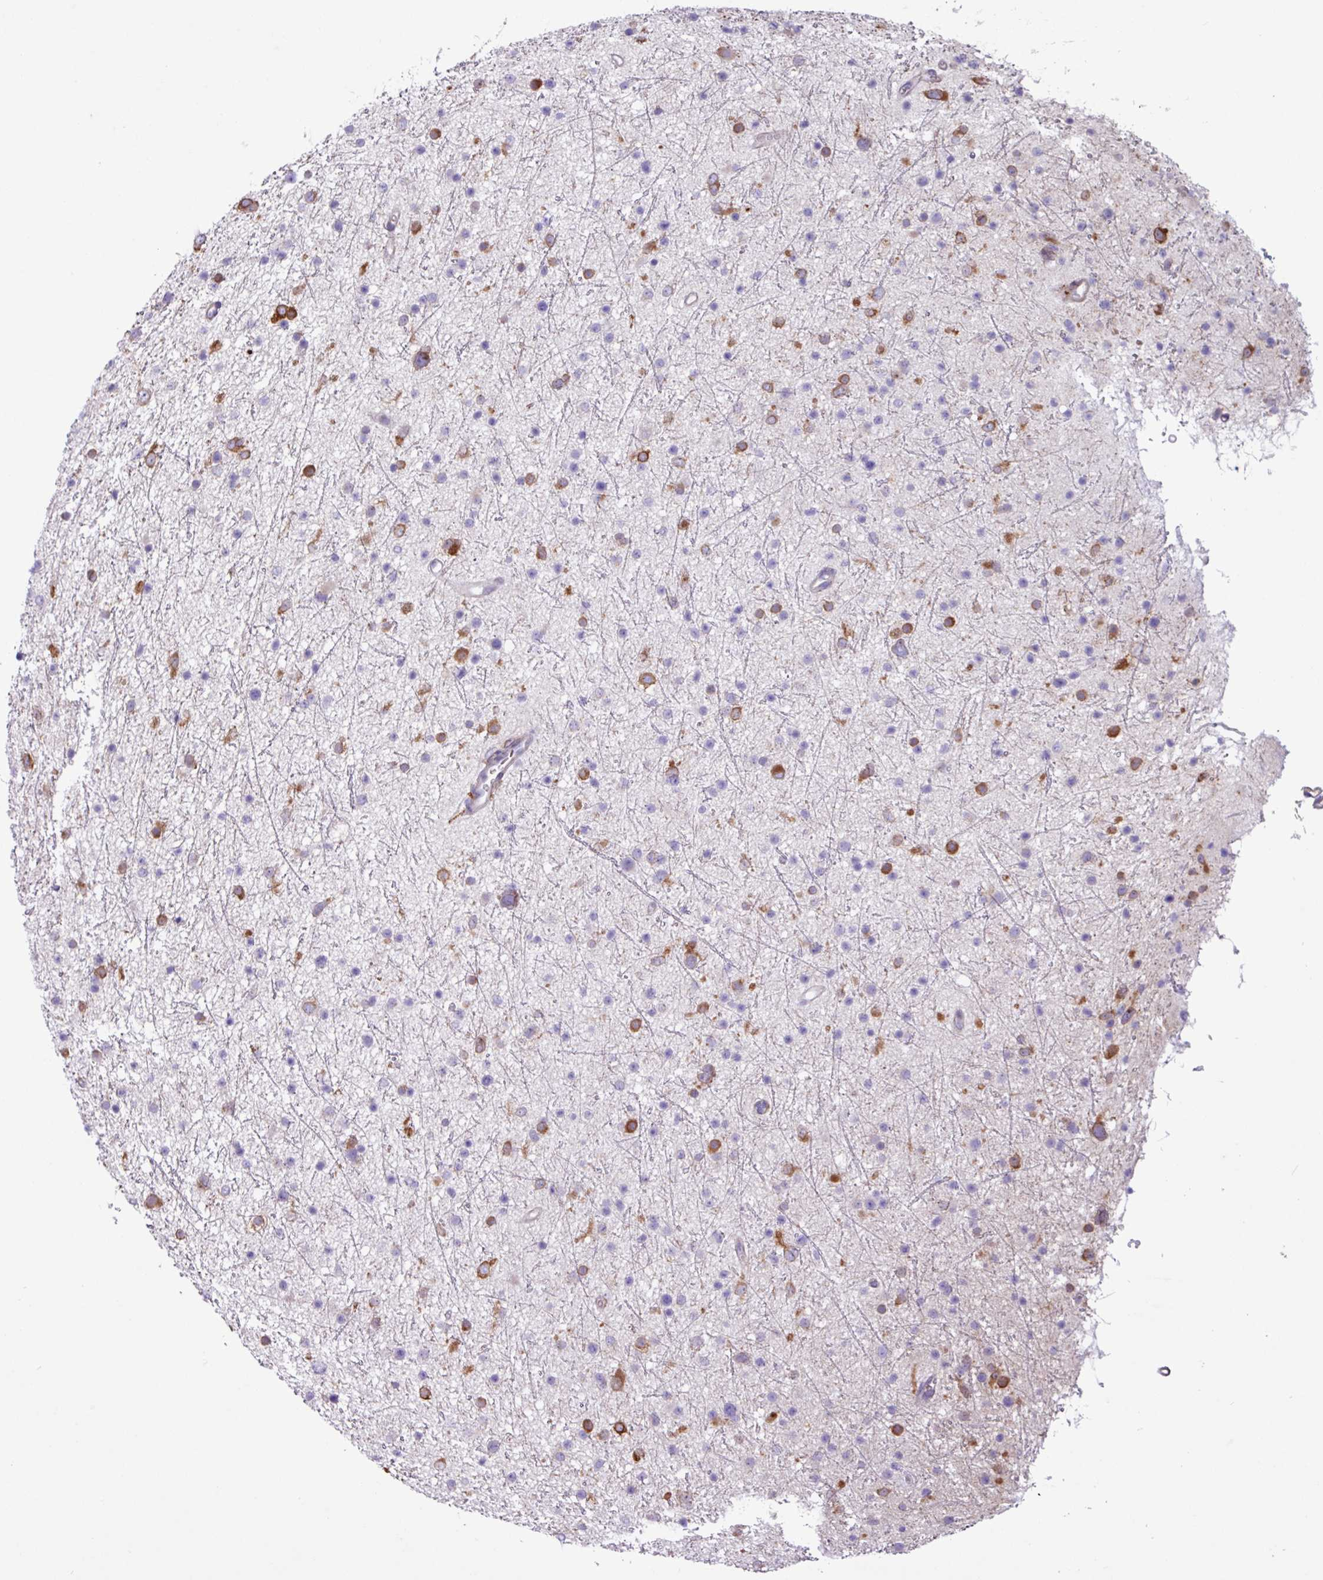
{"staining": {"intensity": "strong", "quantity": "25%-75%", "location": "cytoplasmic/membranous"}, "tissue": "glioma", "cell_type": "Tumor cells", "image_type": "cancer", "snomed": [{"axis": "morphology", "description": "Glioma, malignant, Low grade"}, {"axis": "topography", "description": "Cerebral cortex"}], "caption": "Glioma was stained to show a protein in brown. There is high levels of strong cytoplasmic/membranous positivity in about 25%-75% of tumor cells. (DAB = brown stain, brightfield microscopy at high magnification).", "gene": "SLC38A1", "patient": {"sex": "female", "age": 39}}